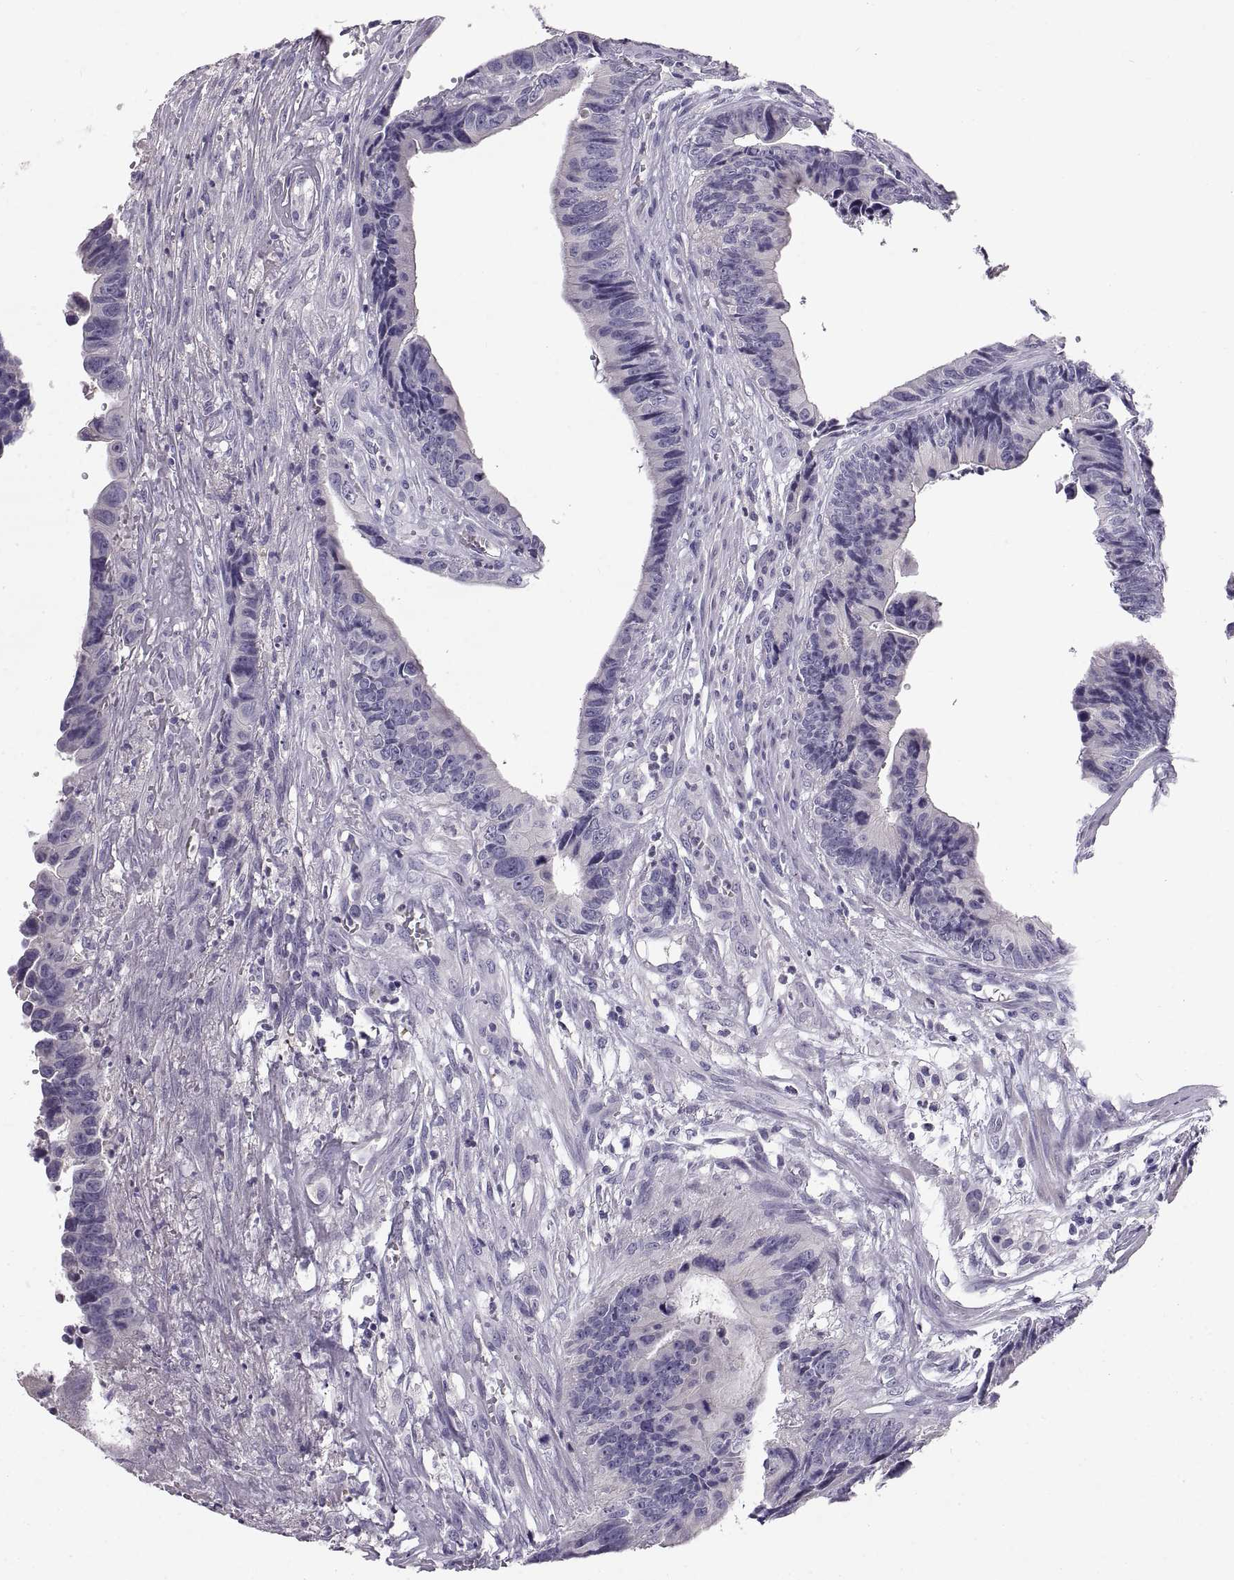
{"staining": {"intensity": "negative", "quantity": "none", "location": "none"}, "tissue": "colorectal cancer", "cell_type": "Tumor cells", "image_type": "cancer", "snomed": [{"axis": "morphology", "description": "Adenocarcinoma, NOS"}, {"axis": "topography", "description": "Colon"}], "caption": "An image of human colorectal cancer (adenocarcinoma) is negative for staining in tumor cells.", "gene": "ADAM32", "patient": {"sex": "female", "age": 87}}